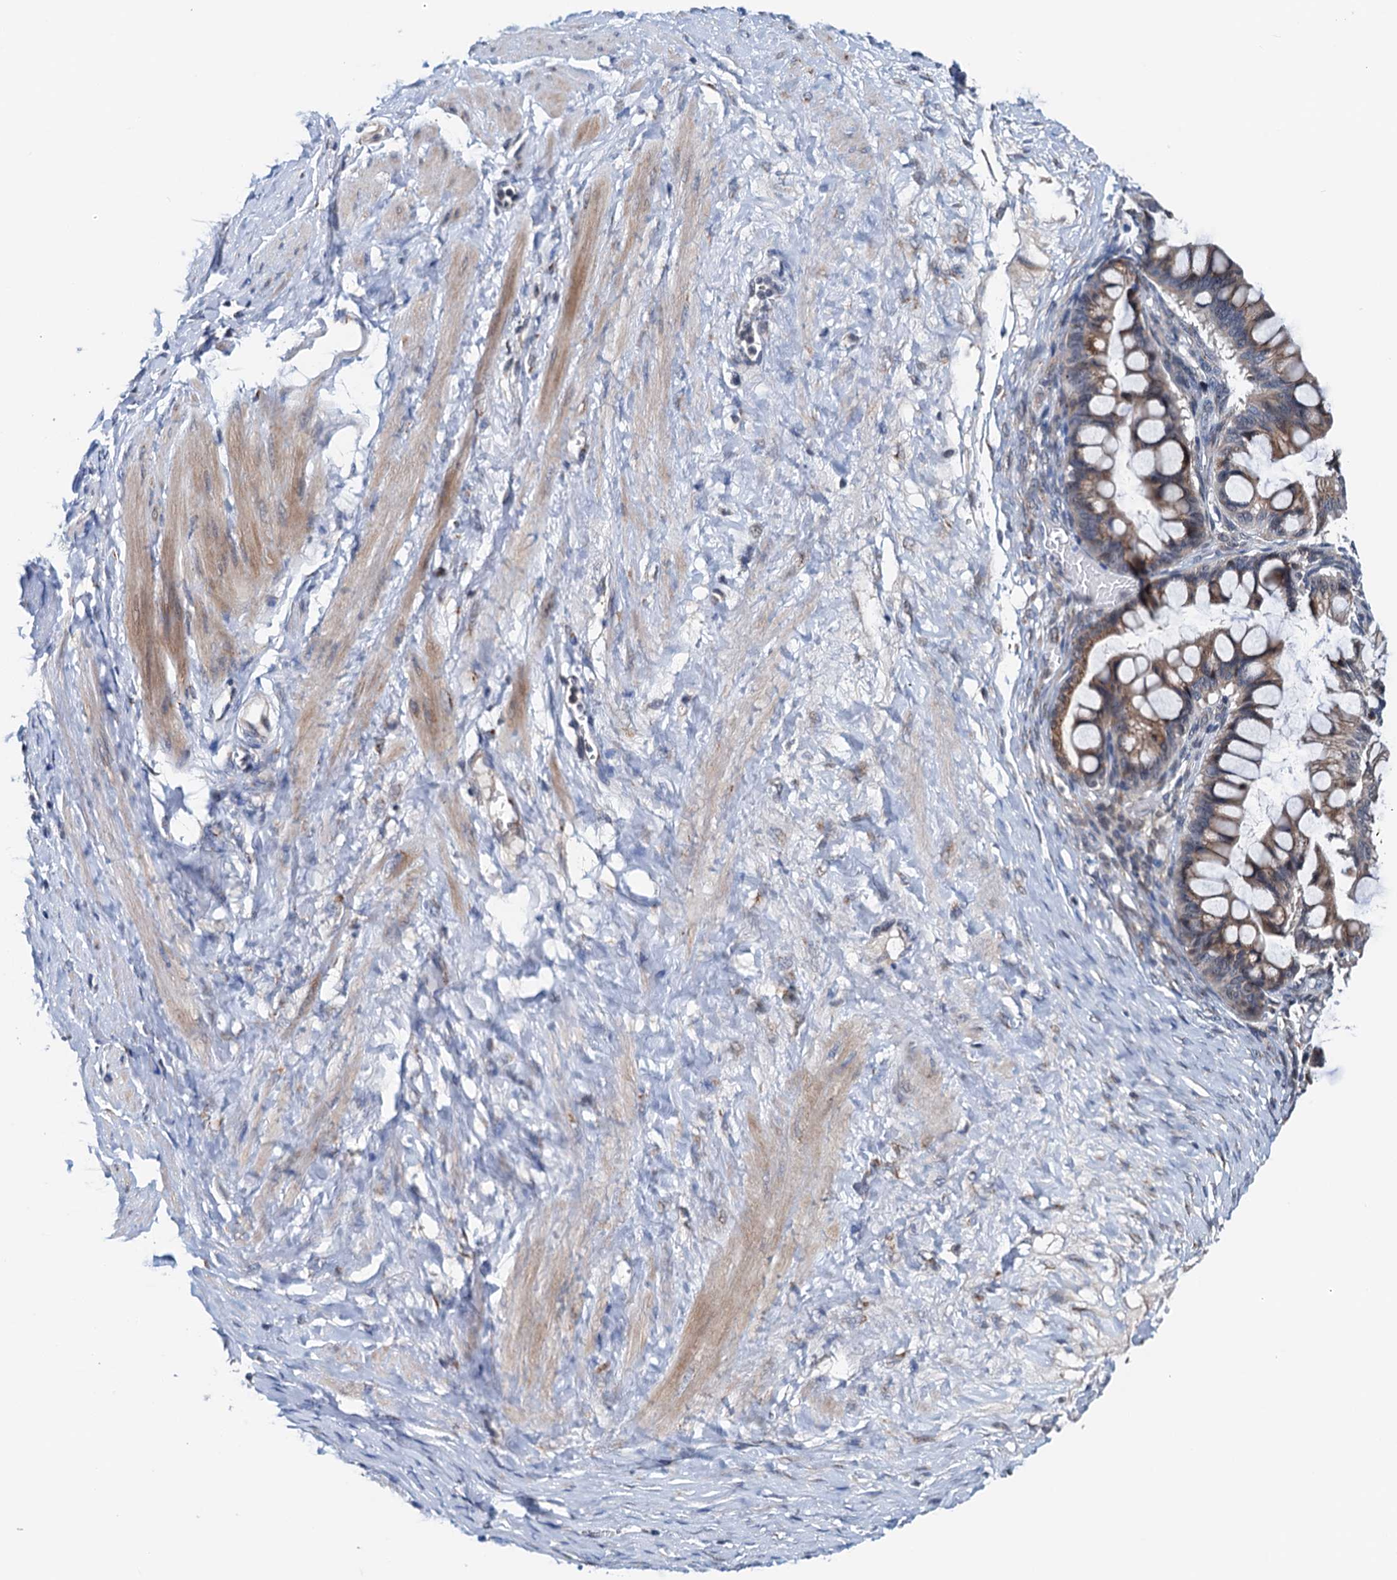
{"staining": {"intensity": "moderate", "quantity": "25%-75%", "location": "cytoplasmic/membranous"}, "tissue": "ovarian cancer", "cell_type": "Tumor cells", "image_type": "cancer", "snomed": [{"axis": "morphology", "description": "Cystadenocarcinoma, mucinous, NOS"}, {"axis": "topography", "description": "Ovary"}], "caption": "Mucinous cystadenocarcinoma (ovarian) was stained to show a protein in brown. There is medium levels of moderate cytoplasmic/membranous expression in approximately 25%-75% of tumor cells. Immunohistochemistry (ihc) stains the protein in brown and the nuclei are stained blue.", "gene": "SHLD1", "patient": {"sex": "female", "age": 73}}